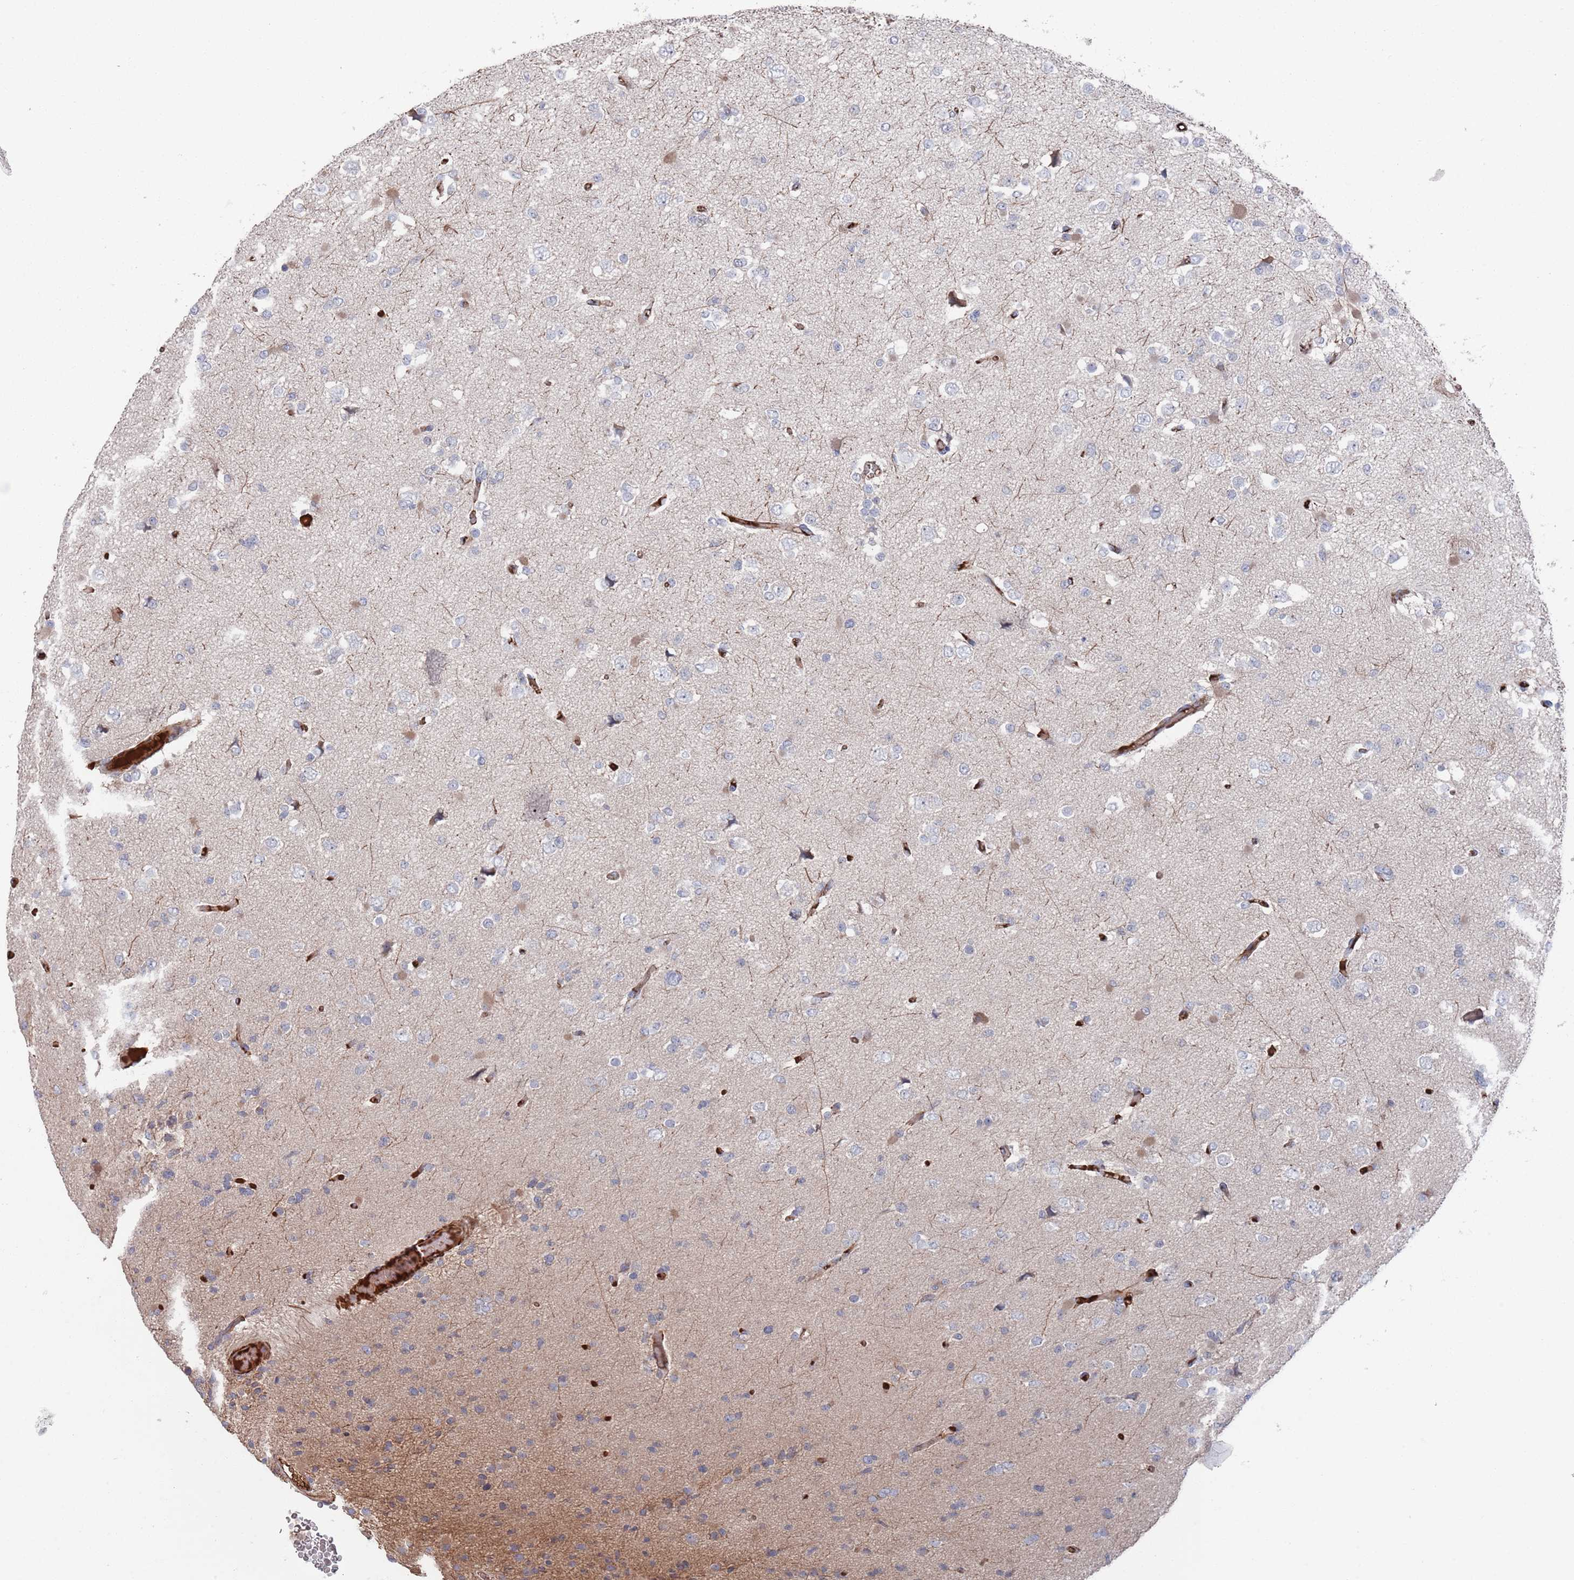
{"staining": {"intensity": "negative", "quantity": "none", "location": "none"}, "tissue": "glioma", "cell_type": "Tumor cells", "image_type": "cancer", "snomed": [{"axis": "morphology", "description": "Glioma, malignant, Low grade"}, {"axis": "topography", "description": "Brain"}], "caption": "Tumor cells are negative for protein expression in human malignant low-grade glioma.", "gene": "PLEKHA4", "patient": {"sex": "female", "age": 22}}